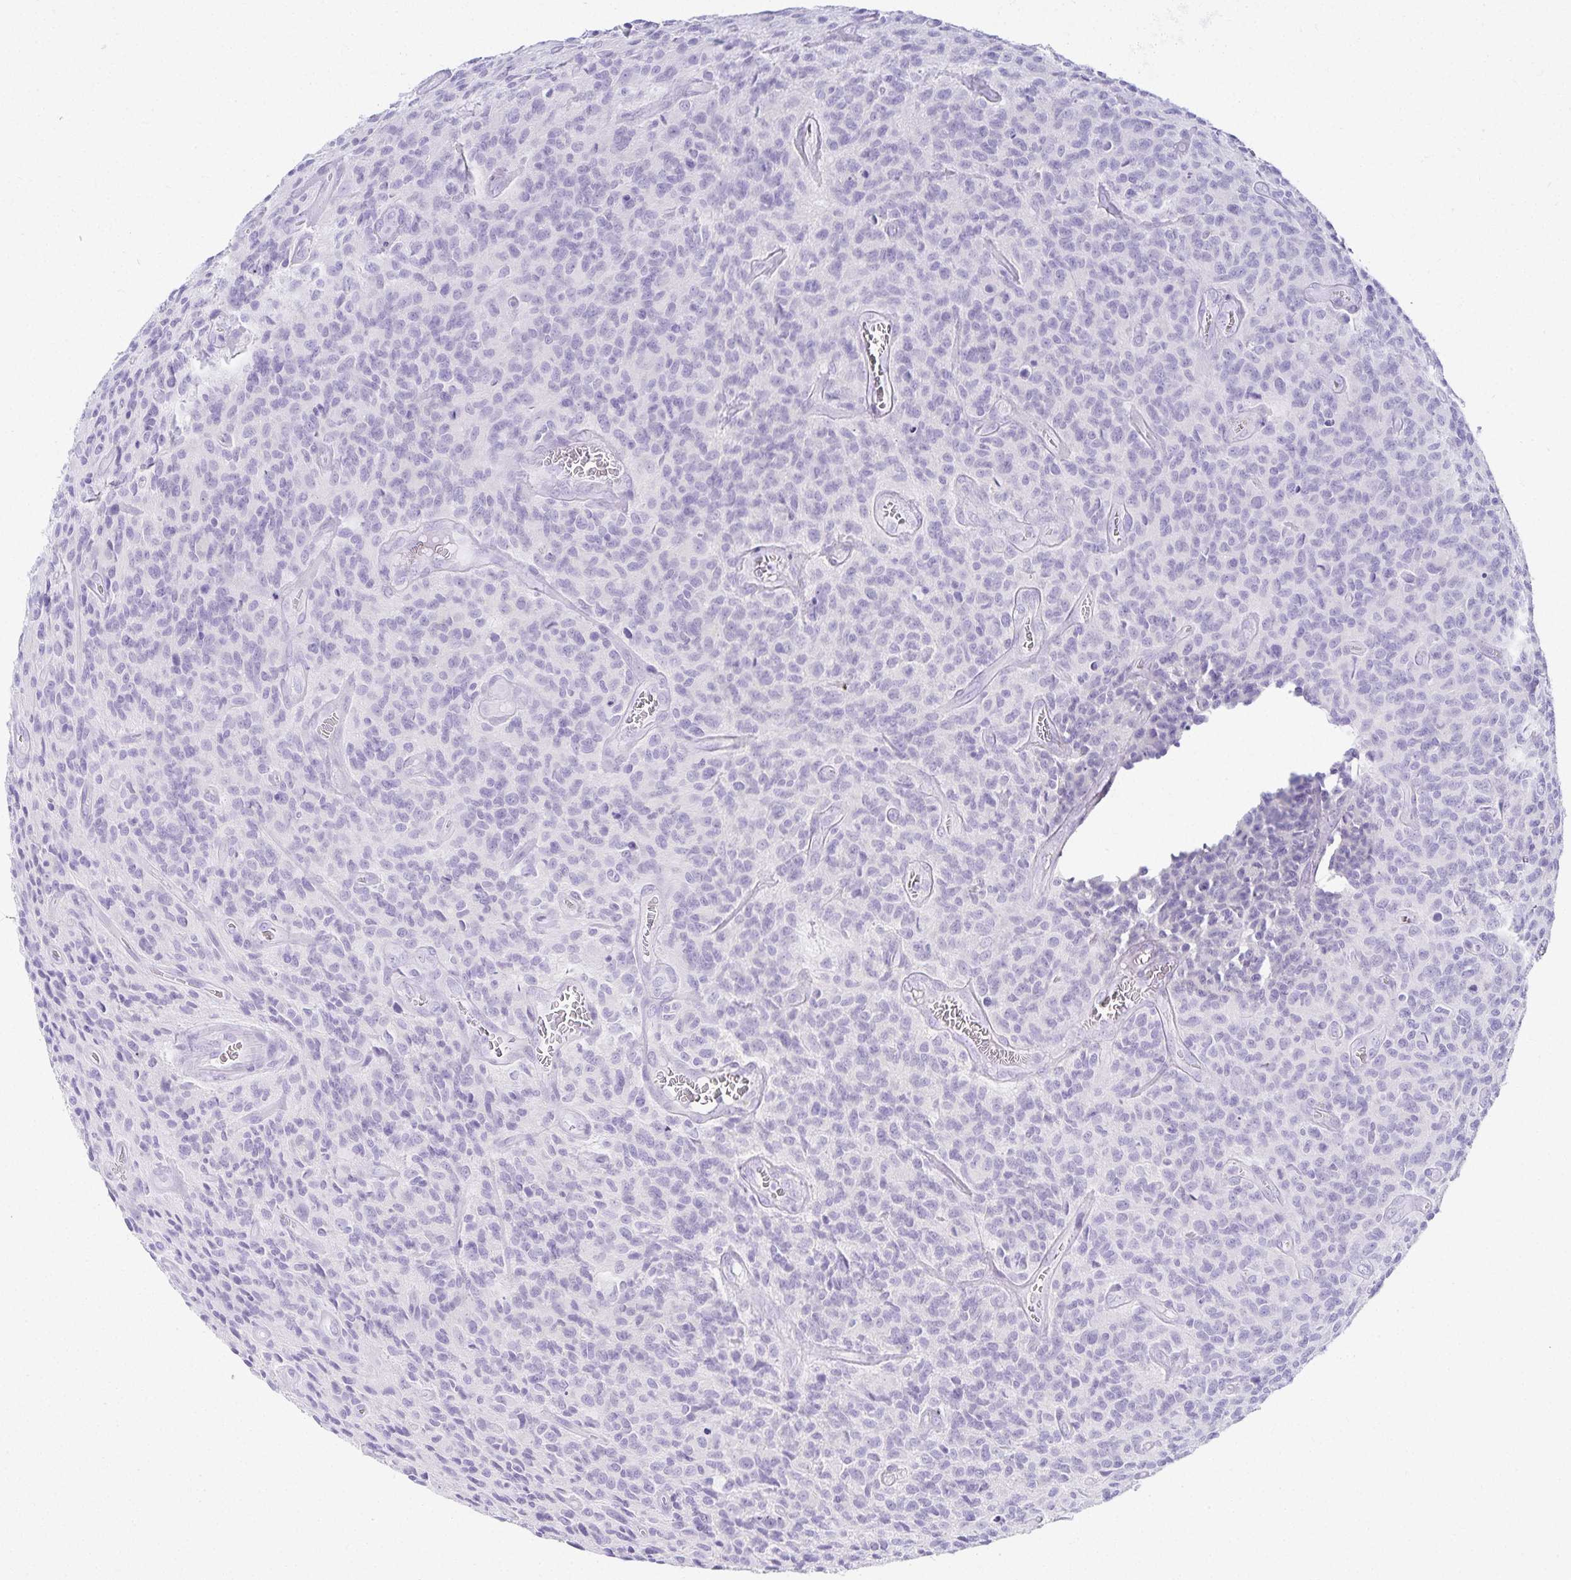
{"staining": {"intensity": "negative", "quantity": "none", "location": "none"}, "tissue": "glioma", "cell_type": "Tumor cells", "image_type": "cancer", "snomed": [{"axis": "morphology", "description": "Glioma, malignant, High grade"}, {"axis": "topography", "description": "Brain"}], "caption": "A histopathology image of human glioma is negative for staining in tumor cells.", "gene": "GP2", "patient": {"sex": "male", "age": 76}}